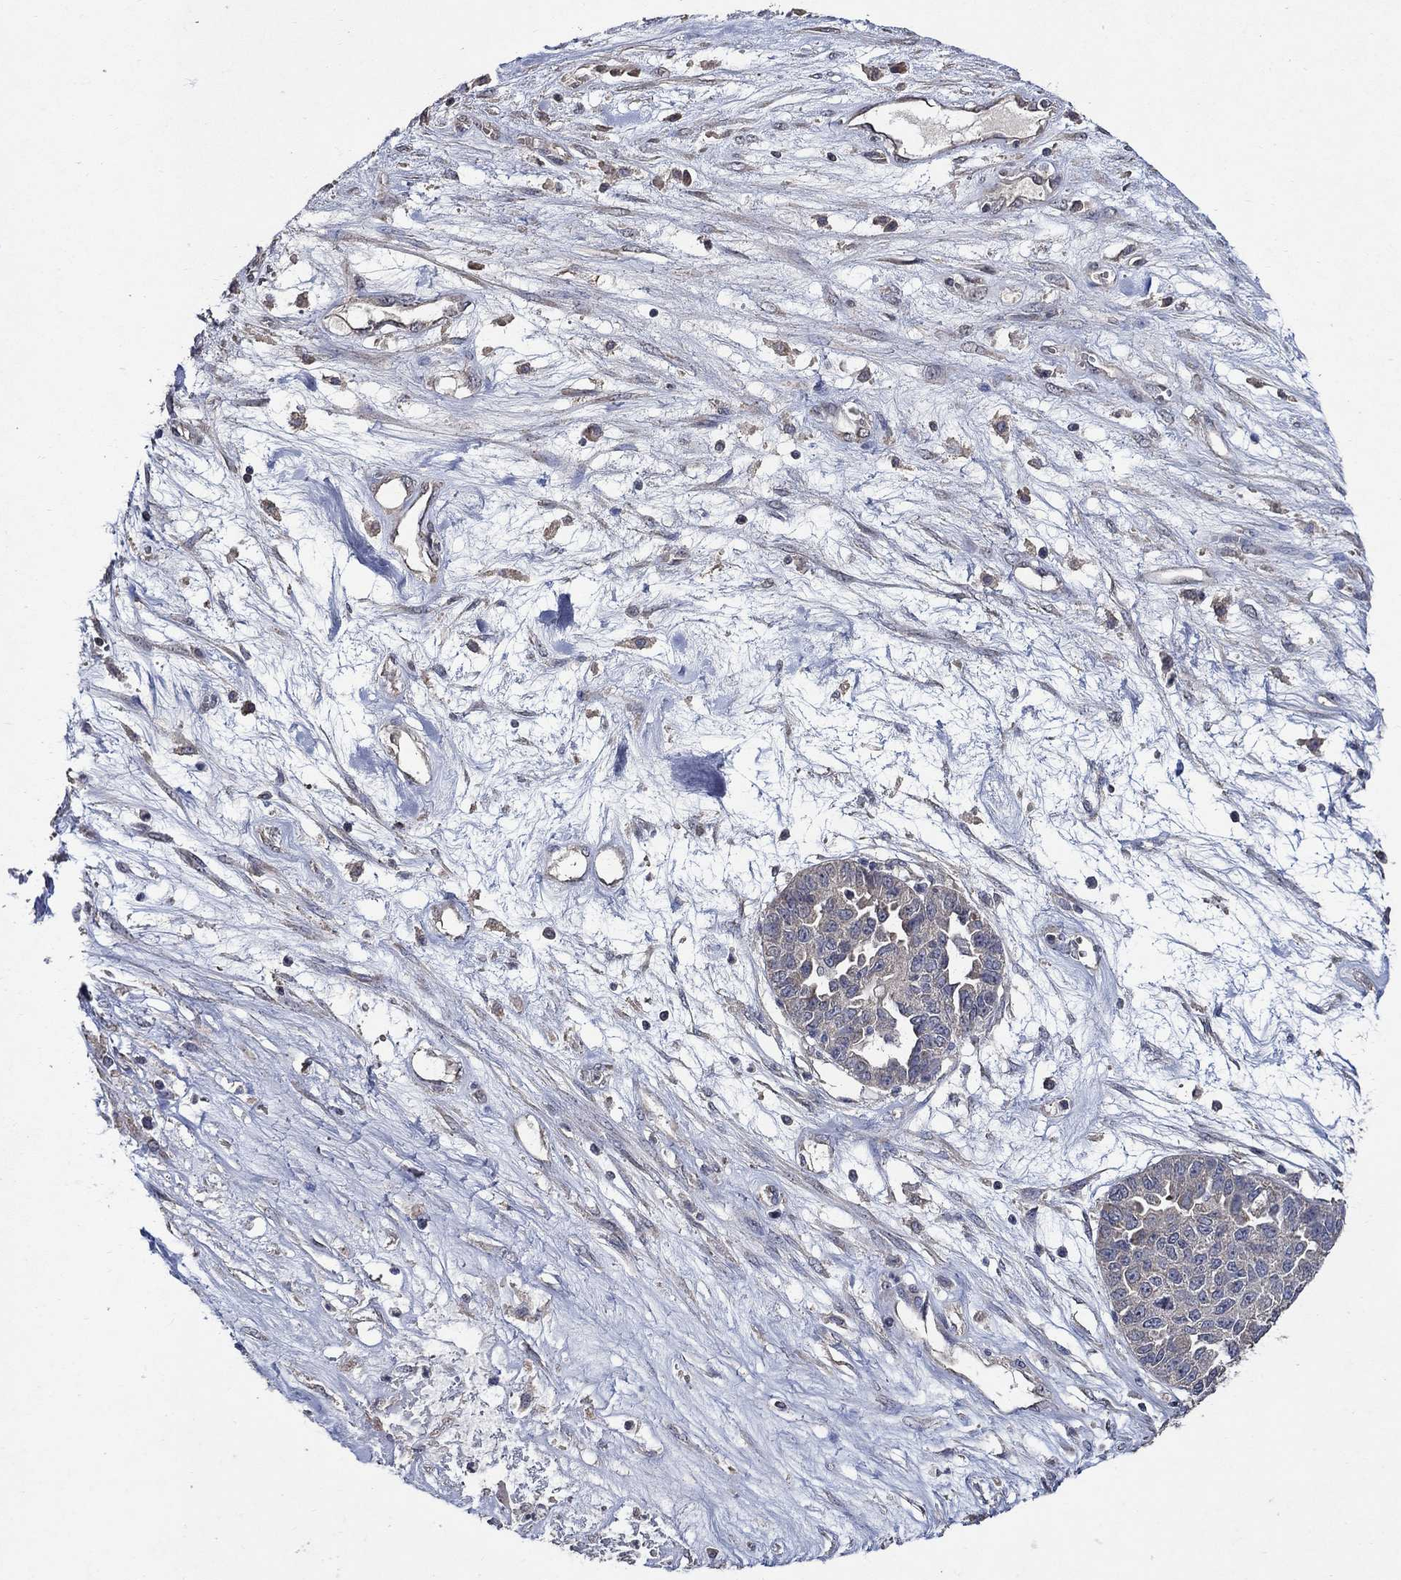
{"staining": {"intensity": "weak", "quantity": "<25%", "location": "cytoplasmic/membranous"}, "tissue": "ovarian cancer", "cell_type": "Tumor cells", "image_type": "cancer", "snomed": [{"axis": "morphology", "description": "Cystadenocarcinoma, serous, NOS"}, {"axis": "topography", "description": "Ovary"}], "caption": "DAB (3,3'-diaminobenzidine) immunohistochemical staining of ovarian cancer (serous cystadenocarcinoma) displays no significant staining in tumor cells.", "gene": "HAP1", "patient": {"sex": "female", "age": 87}}